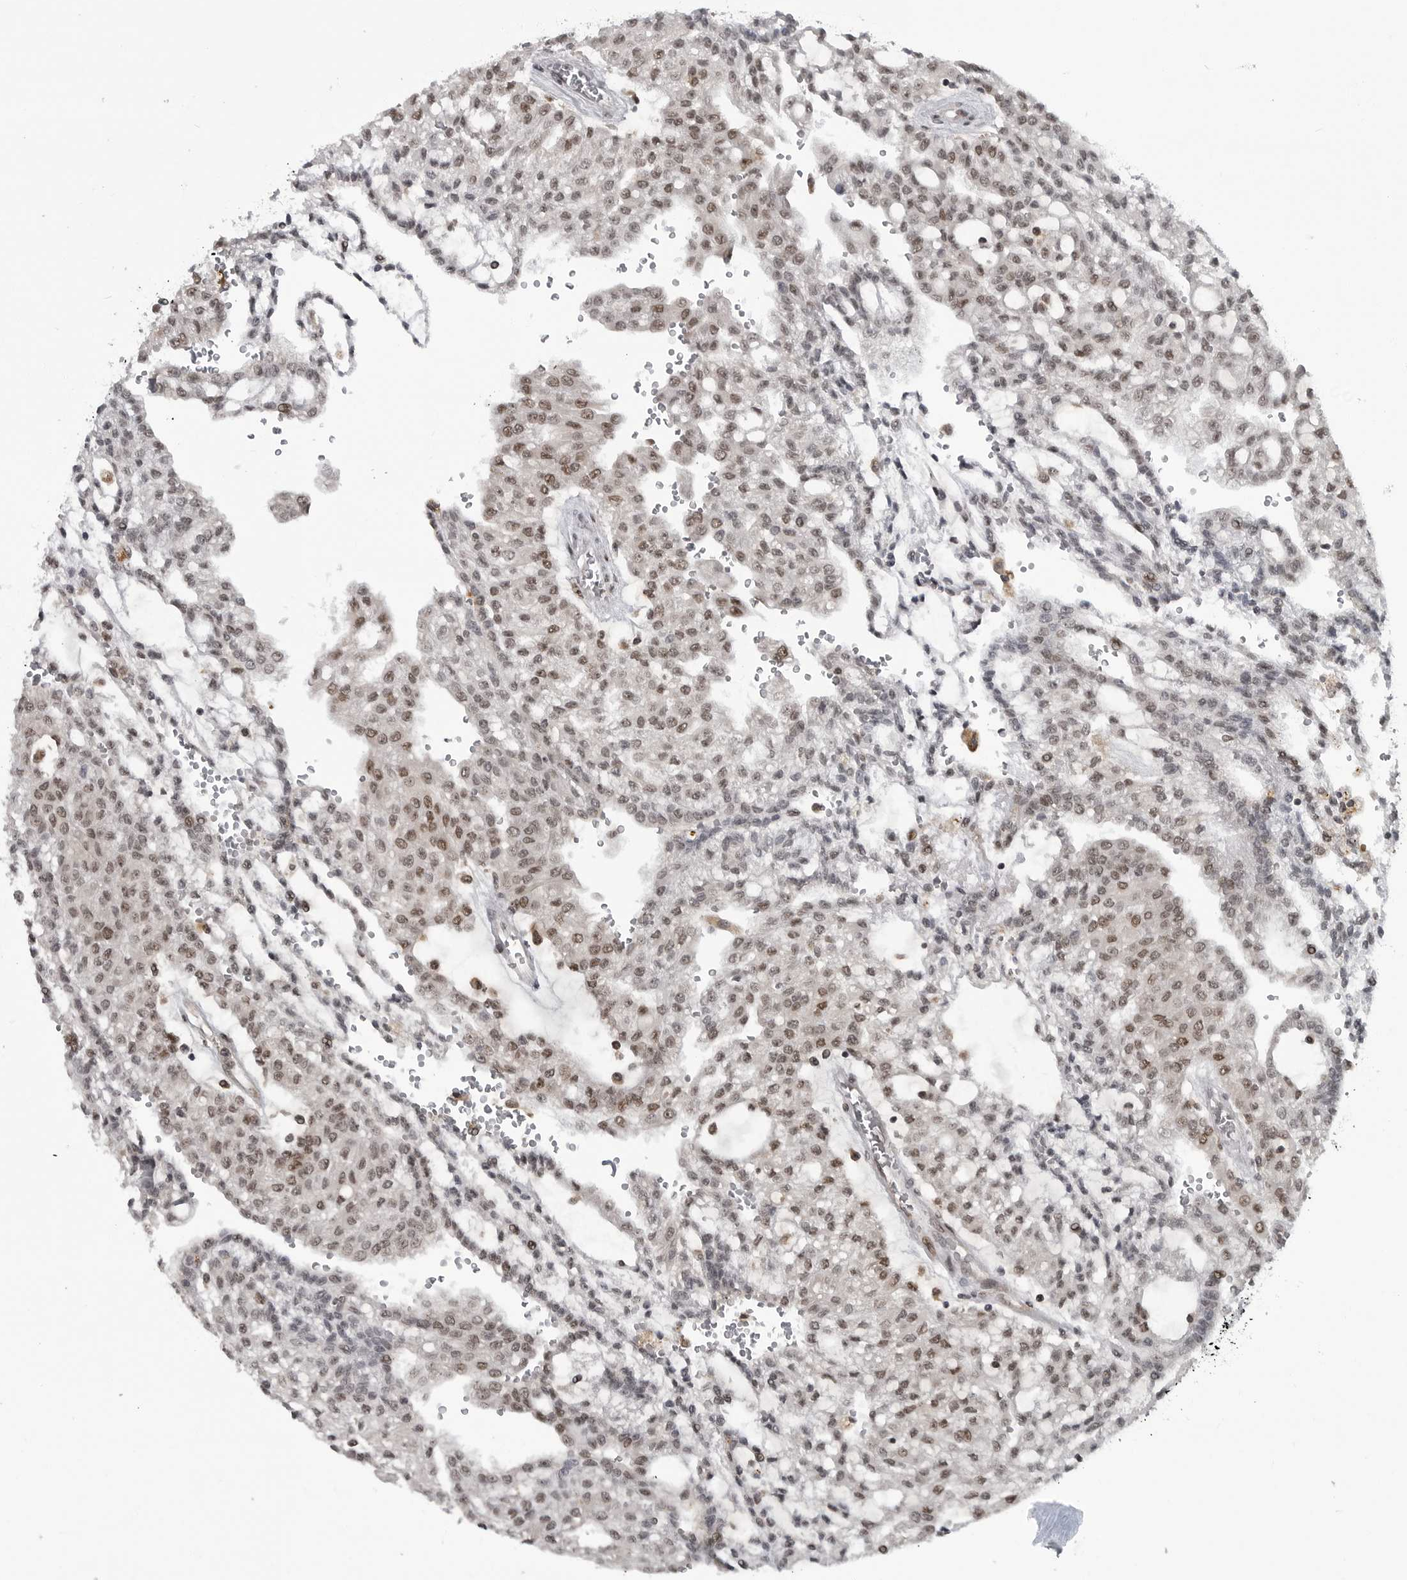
{"staining": {"intensity": "moderate", "quantity": ">75%", "location": "nuclear"}, "tissue": "renal cancer", "cell_type": "Tumor cells", "image_type": "cancer", "snomed": [{"axis": "morphology", "description": "Adenocarcinoma, NOS"}, {"axis": "topography", "description": "Kidney"}], "caption": "Protein staining of renal cancer (adenocarcinoma) tissue displays moderate nuclear staining in about >75% of tumor cells. Using DAB (3,3'-diaminobenzidine) (brown) and hematoxylin (blue) stains, captured at high magnification using brightfield microscopy.", "gene": "C8orf58", "patient": {"sex": "male", "age": 63}}